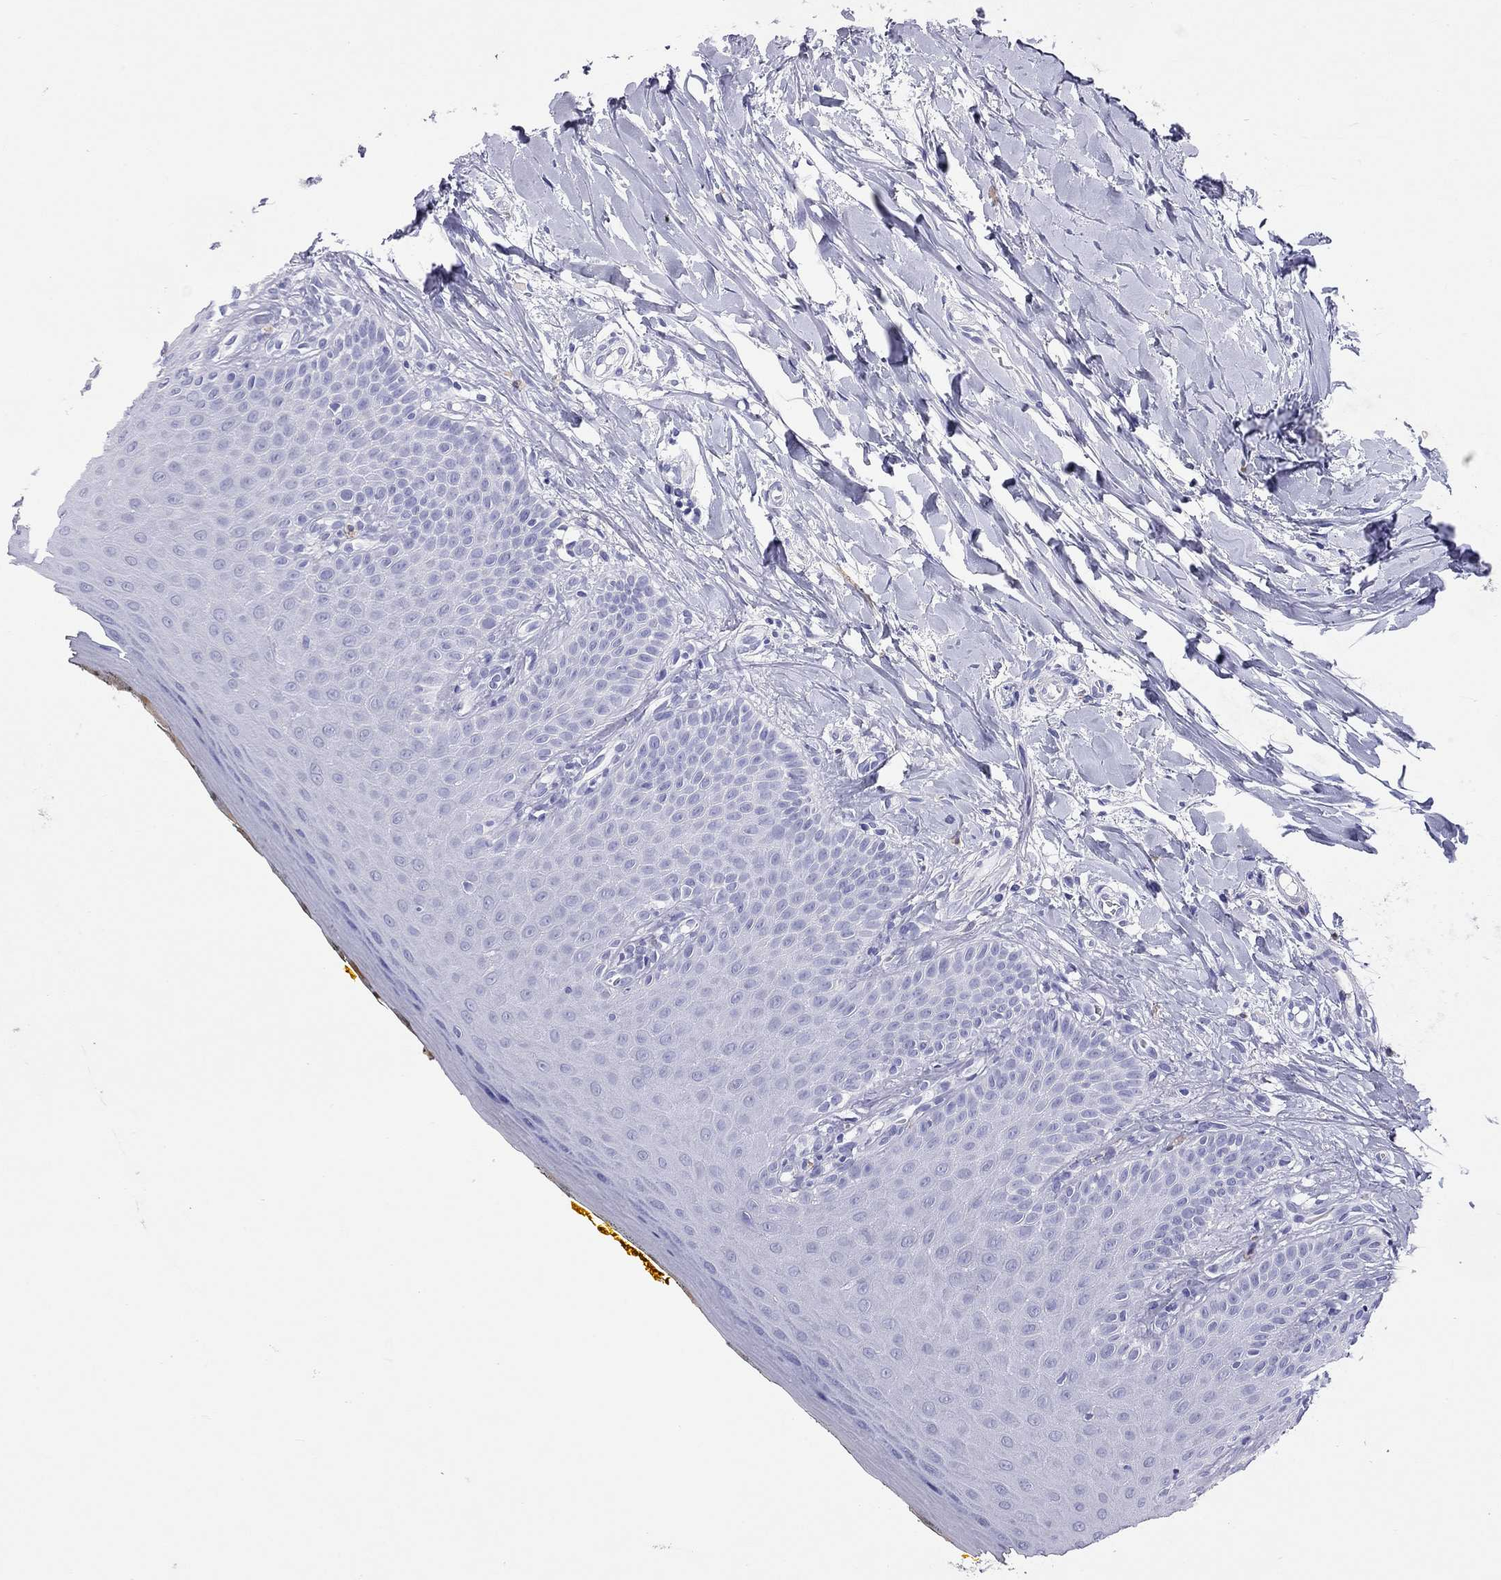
{"staining": {"intensity": "negative", "quantity": "none", "location": "none"}, "tissue": "oral mucosa", "cell_type": "Squamous epithelial cells", "image_type": "normal", "snomed": [{"axis": "morphology", "description": "Normal tissue, NOS"}, {"axis": "topography", "description": "Oral tissue"}], "caption": "High power microscopy photomicrograph of an immunohistochemistry histopathology image of benign oral mucosa, revealing no significant expression in squamous epithelial cells. (Stains: DAB IHC with hematoxylin counter stain, Microscopy: brightfield microscopy at high magnification).", "gene": "CALHM1", "patient": {"sex": "female", "age": 43}}